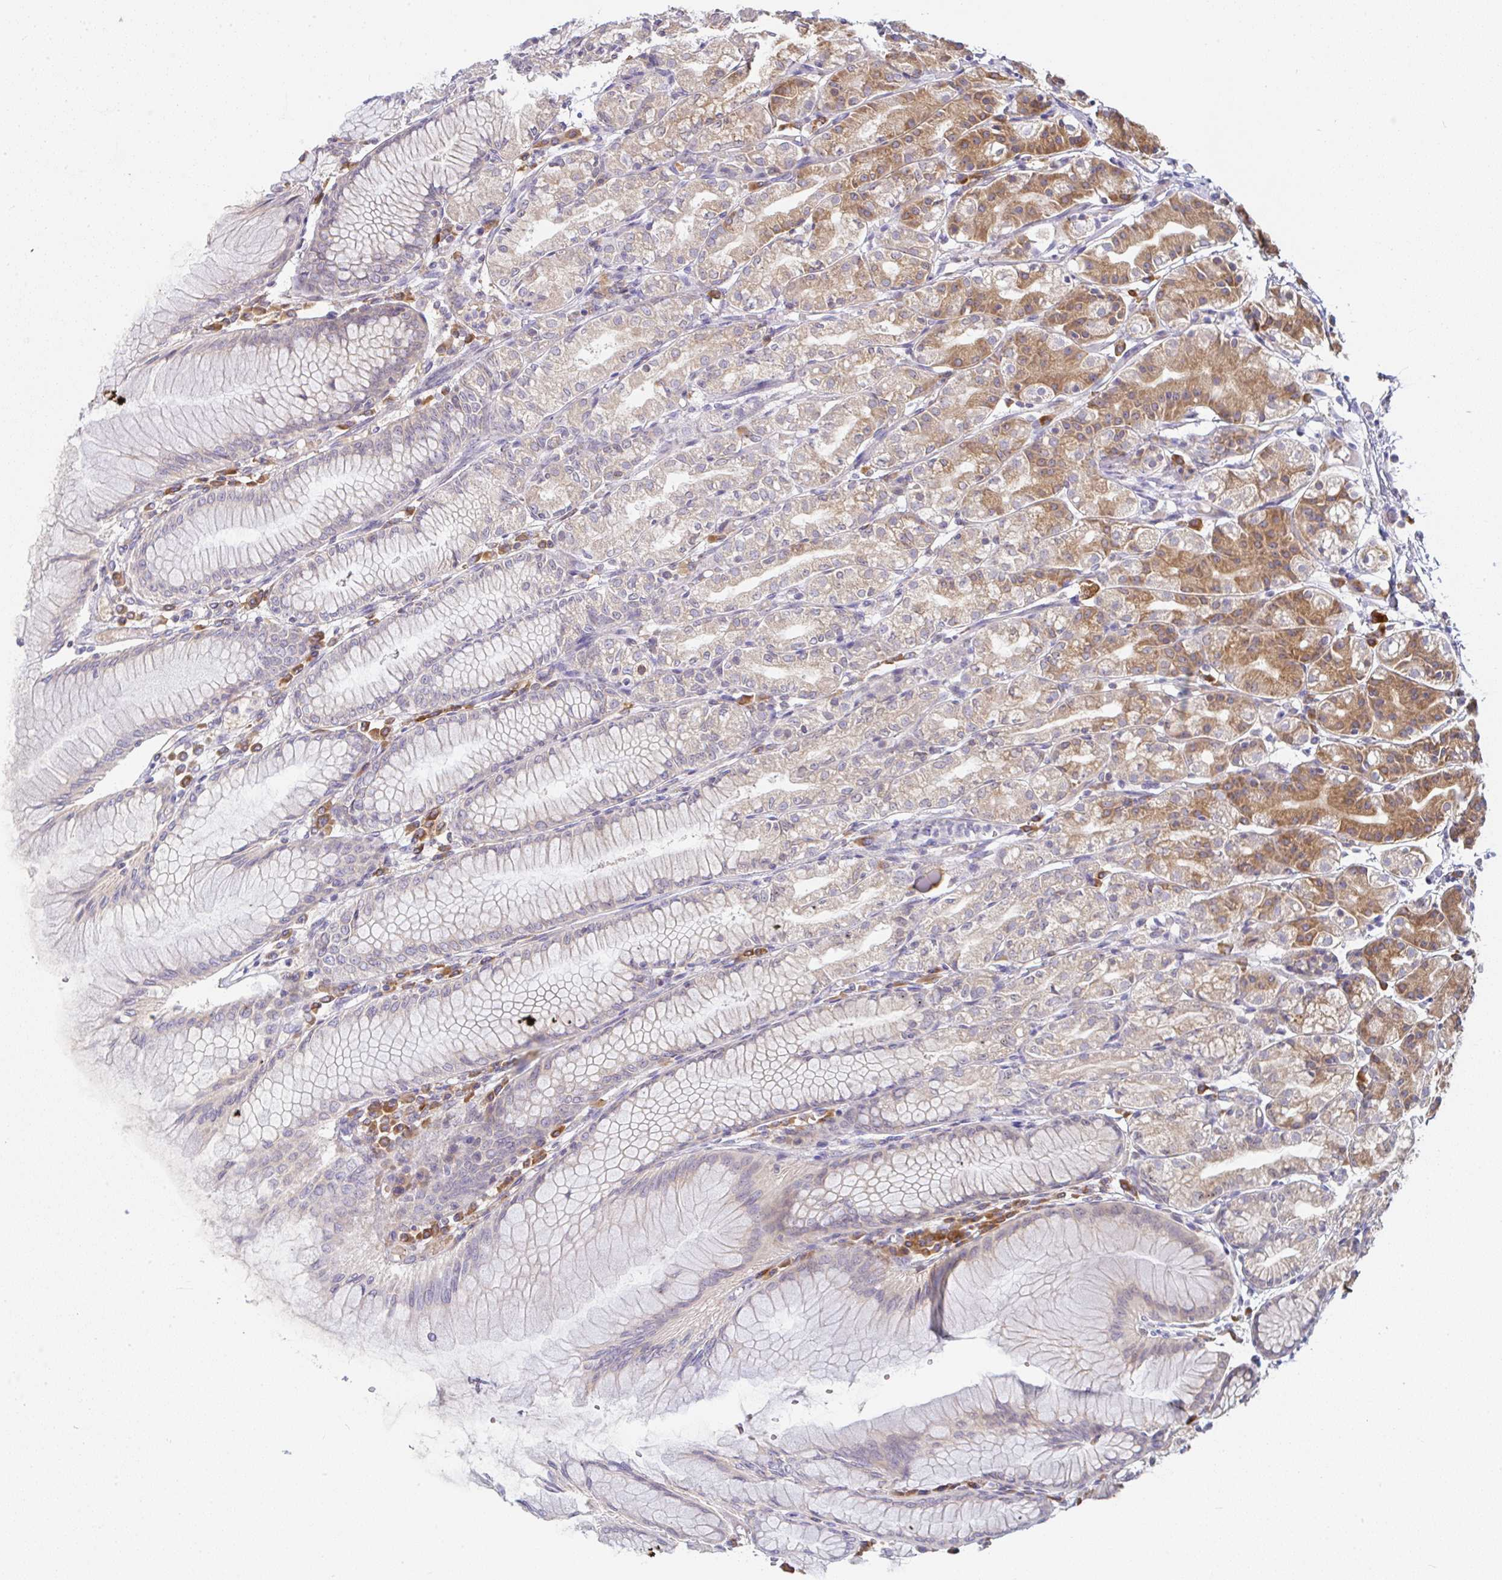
{"staining": {"intensity": "moderate", "quantity": "<25%", "location": "cytoplasmic/membranous"}, "tissue": "stomach", "cell_type": "Glandular cells", "image_type": "normal", "snomed": [{"axis": "morphology", "description": "Normal tissue, NOS"}, {"axis": "topography", "description": "Stomach"}], "caption": "High-power microscopy captured an IHC histopathology image of benign stomach, revealing moderate cytoplasmic/membranous staining in approximately <25% of glandular cells.", "gene": "DERL2", "patient": {"sex": "female", "age": 57}}